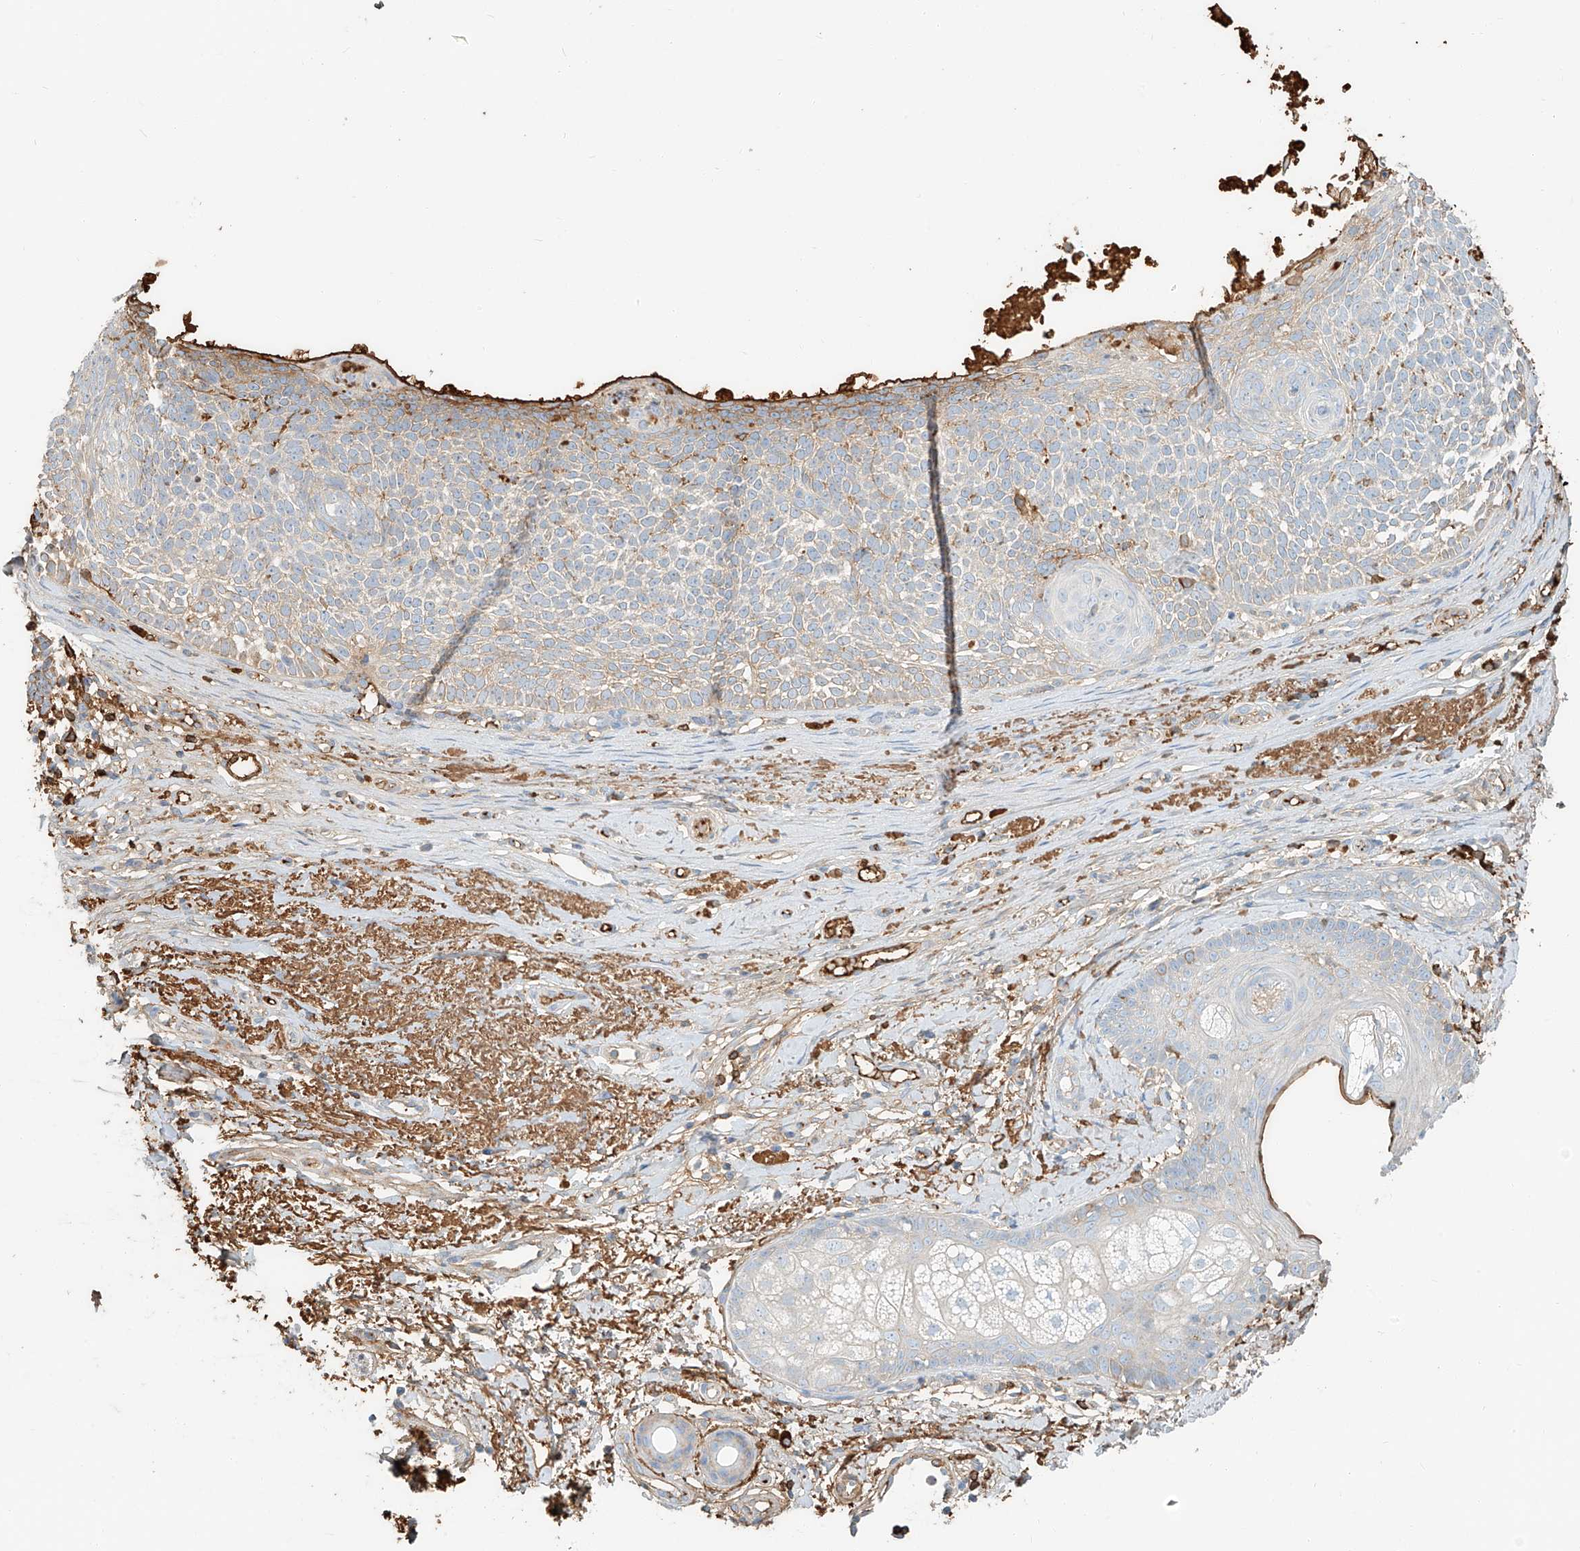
{"staining": {"intensity": "moderate", "quantity": "<25%", "location": "cytoplasmic/membranous"}, "tissue": "skin cancer", "cell_type": "Tumor cells", "image_type": "cancer", "snomed": [{"axis": "morphology", "description": "Basal cell carcinoma"}, {"axis": "topography", "description": "Skin"}], "caption": "There is low levels of moderate cytoplasmic/membranous staining in tumor cells of skin cancer, as demonstrated by immunohistochemical staining (brown color).", "gene": "ZFP30", "patient": {"sex": "female", "age": 81}}